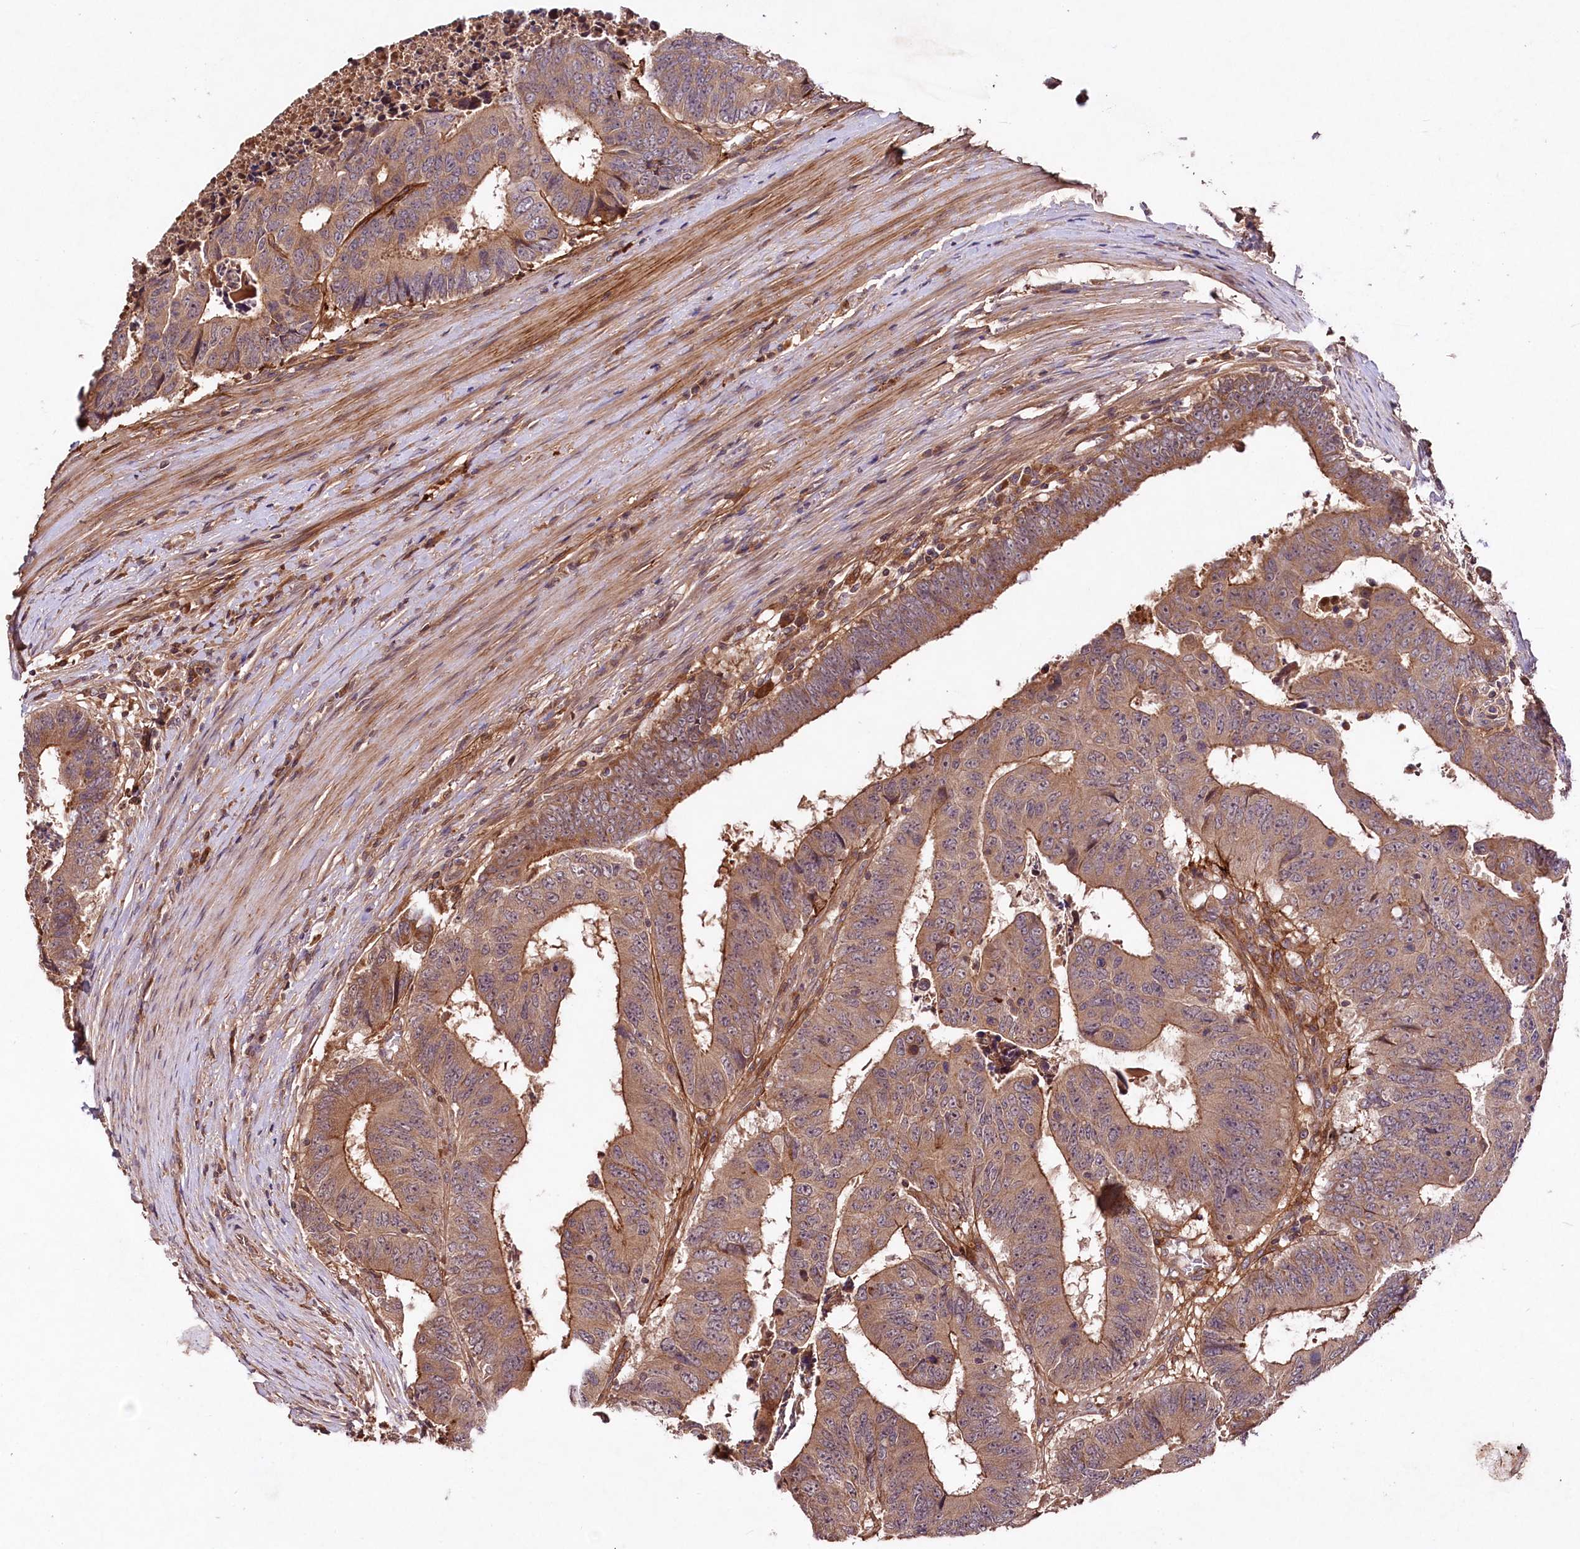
{"staining": {"intensity": "moderate", "quantity": ">75%", "location": "cytoplasmic/membranous"}, "tissue": "colorectal cancer", "cell_type": "Tumor cells", "image_type": "cancer", "snomed": [{"axis": "morphology", "description": "Adenocarcinoma, NOS"}, {"axis": "topography", "description": "Rectum"}], "caption": "DAB (3,3'-diaminobenzidine) immunohistochemical staining of human colorectal cancer (adenocarcinoma) demonstrates moderate cytoplasmic/membranous protein positivity in approximately >75% of tumor cells. The staining was performed using DAB, with brown indicating positive protein expression. Nuclei are stained blue with hematoxylin.", "gene": "TNPO3", "patient": {"sex": "male", "age": 84}}